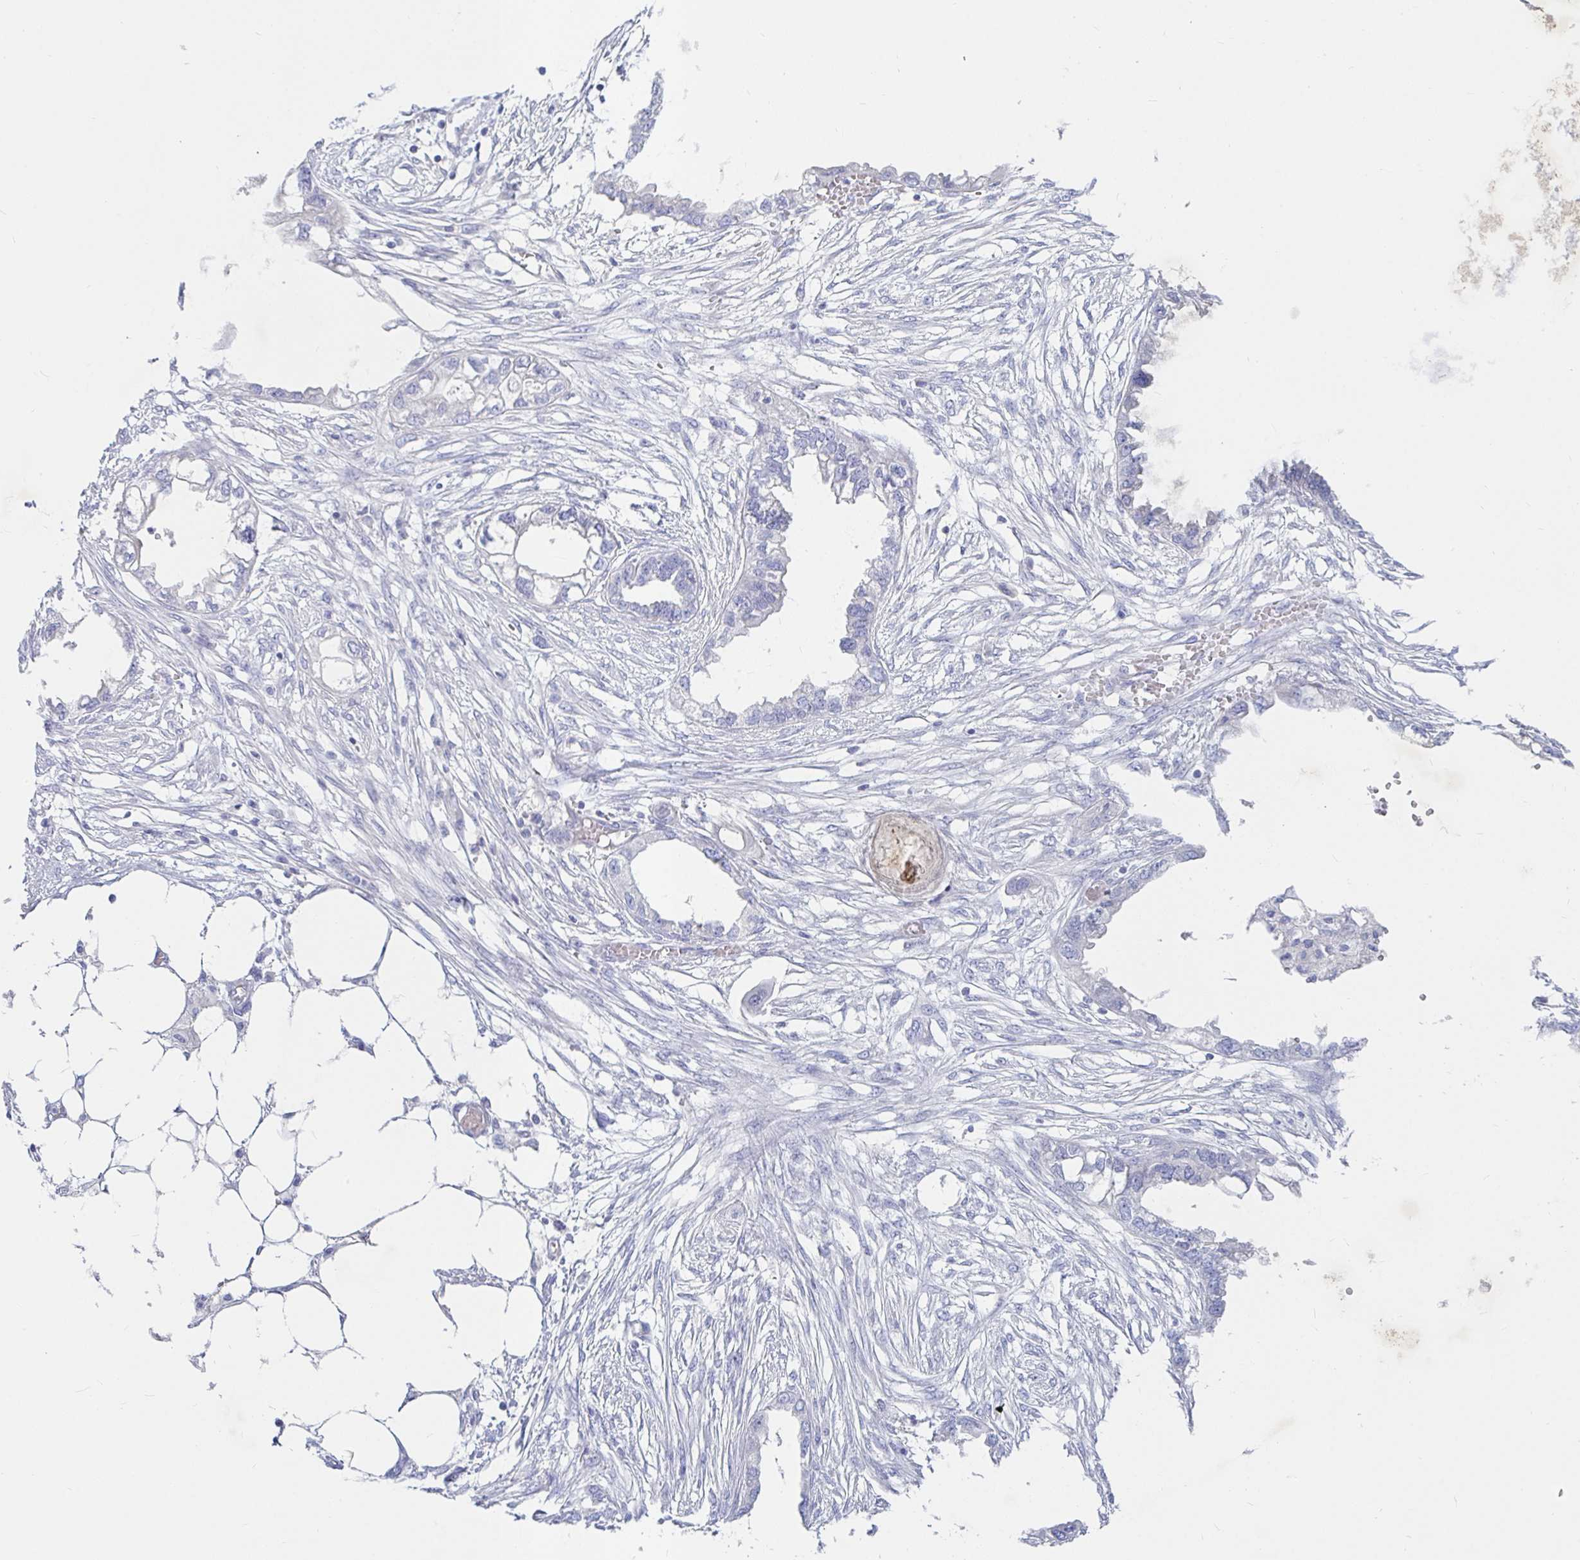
{"staining": {"intensity": "negative", "quantity": "none", "location": "none"}, "tissue": "endometrial cancer", "cell_type": "Tumor cells", "image_type": "cancer", "snomed": [{"axis": "morphology", "description": "Adenocarcinoma, NOS"}, {"axis": "morphology", "description": "Adenocarcinoma, metastatic, NOS"}, {"axis": "topography", "description": "Adipose tissue"}, {"axis": "topography", "description": "Endometrium"}], "caption": "Micrograph shows no protein expression in tumor cells of endometrial metastatic adenocarcinoma tissue.", "gene": "NR2E1", "patient": {"sex": "female", "age": 67}}